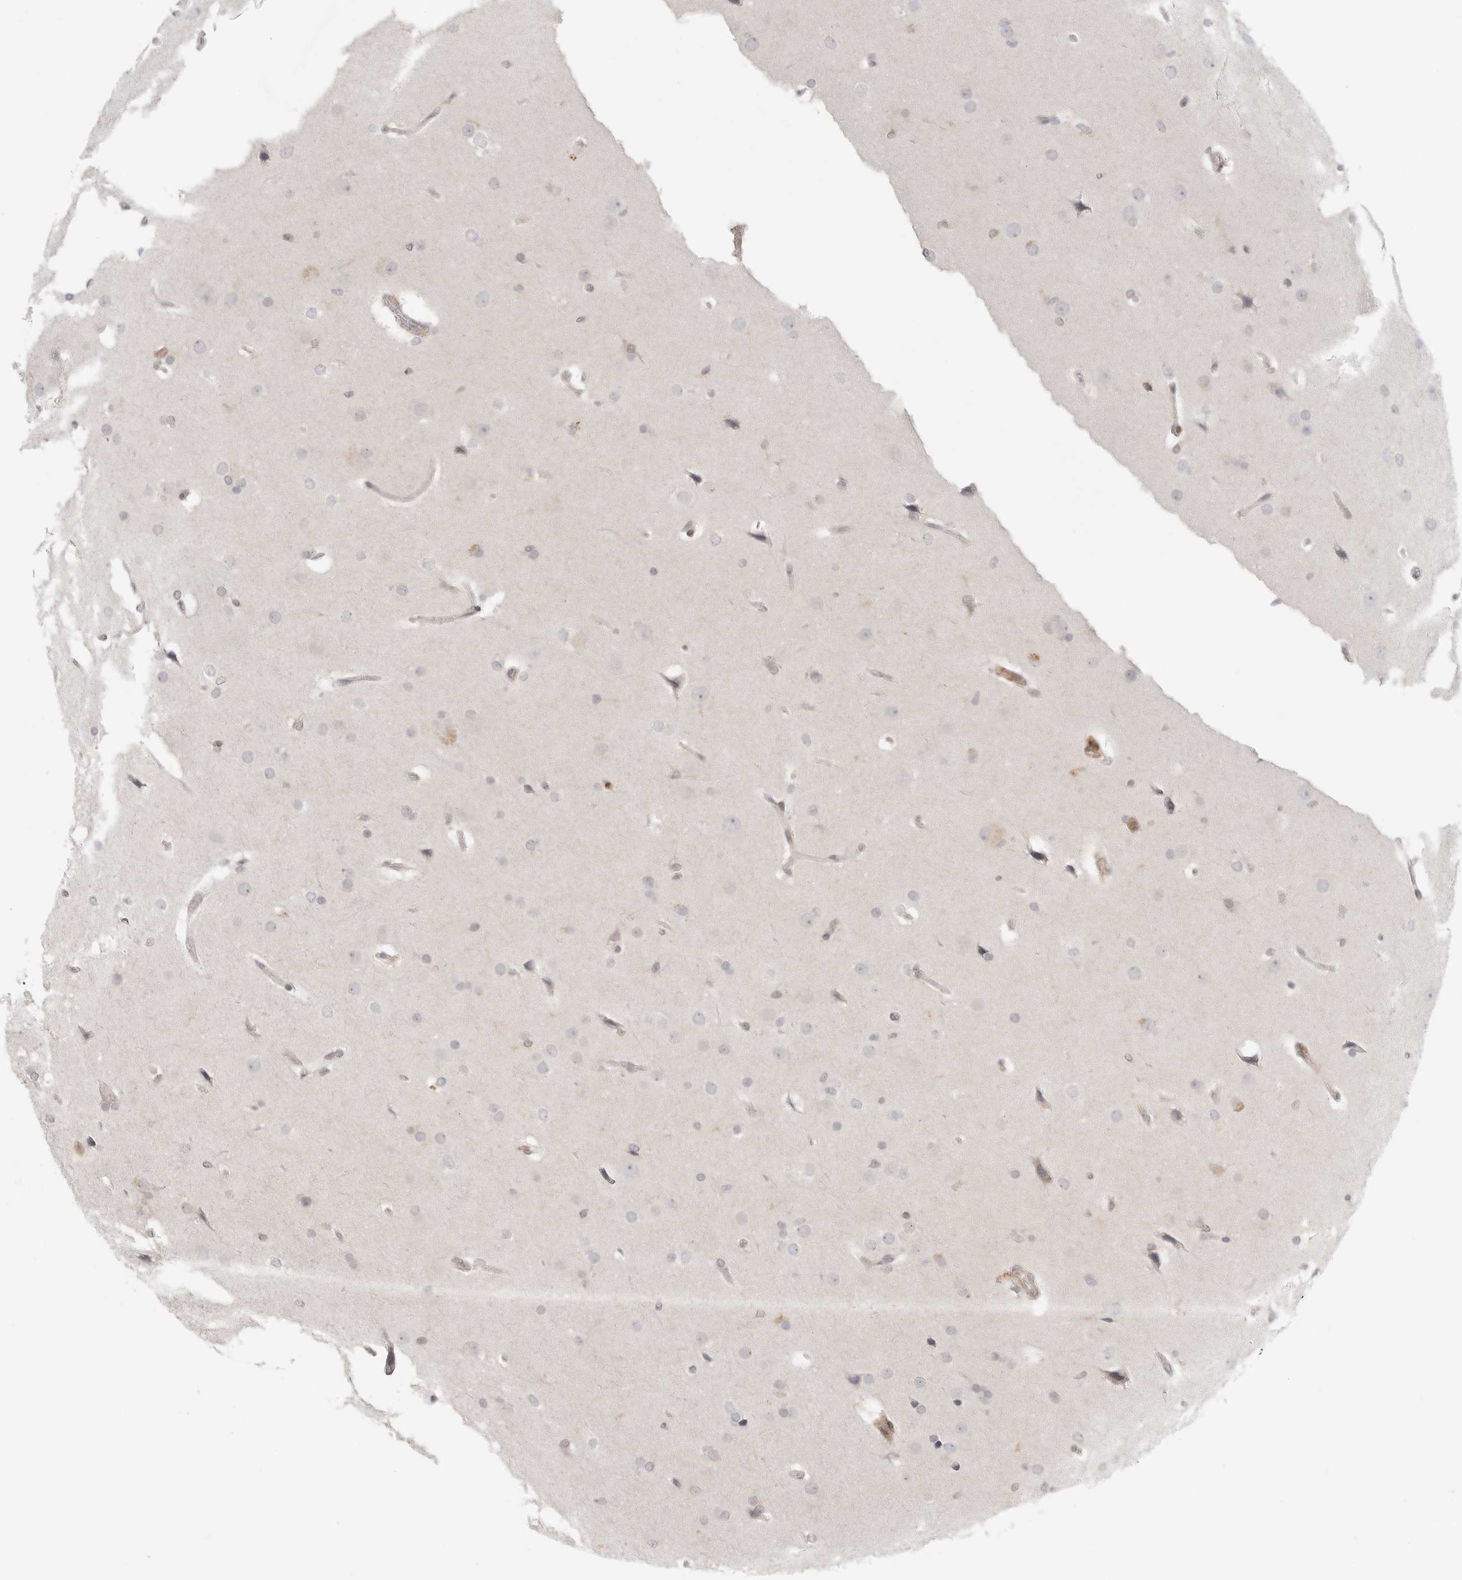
{"staining": {"intensity": "negative", "quantity": "none", "location": "none"}, "tissue": "glioma", "cell_type": "Tumor cells", "image_type": "cancer", "snomed": [{"axis": "morphology", "description": "Glioma, malignant, Low grade"}, {"axis": "topography", "description": "Brain"}], "caption": "Tumor cells show no significant protein positivity in malignant glioma (low-grade).", "gene": "SH3KBP1", "patient": {"sex": "female", "age": 37}}